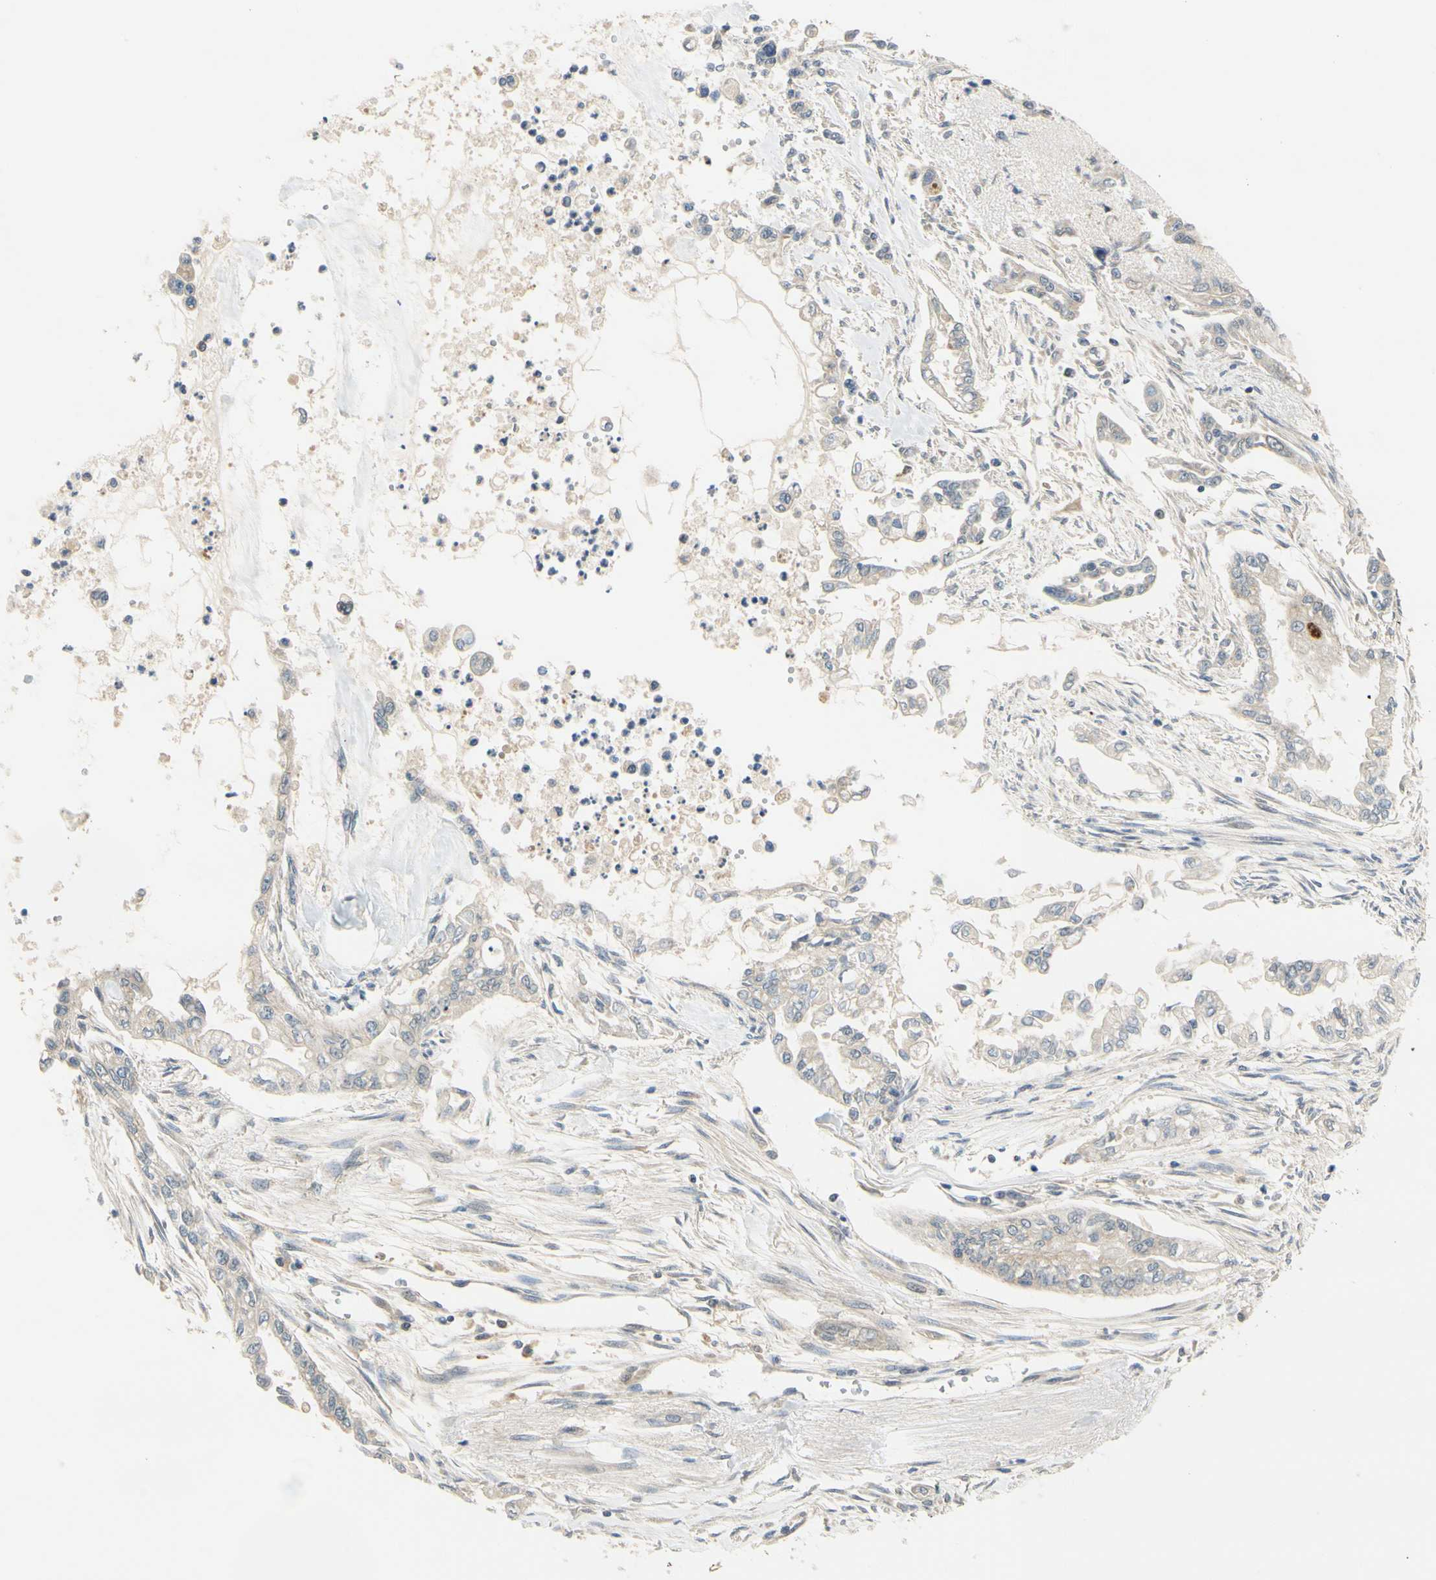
{"staining": {"intensity": "weak", "quantity": "25%-75%", "location": "cytoplasmic/membranous"}, "tissue": "pancreatic cancer", "cell_type": "Tumor cells", "image_type": "cancer", "snomed": [{"axis": "morphology", "description": "Normal tissue, NOS"}, {"axis": "topography", "description": "Pancreas"}], "caption": "Human pancreatic cancer stained for a protein (brown) exhibits weak cytoplasmic/membranous positive positivity in approximately 25%-75% of tumor cells.", "gene": "ANKHD1", "patient": {"sex": "male", "age": 42}}